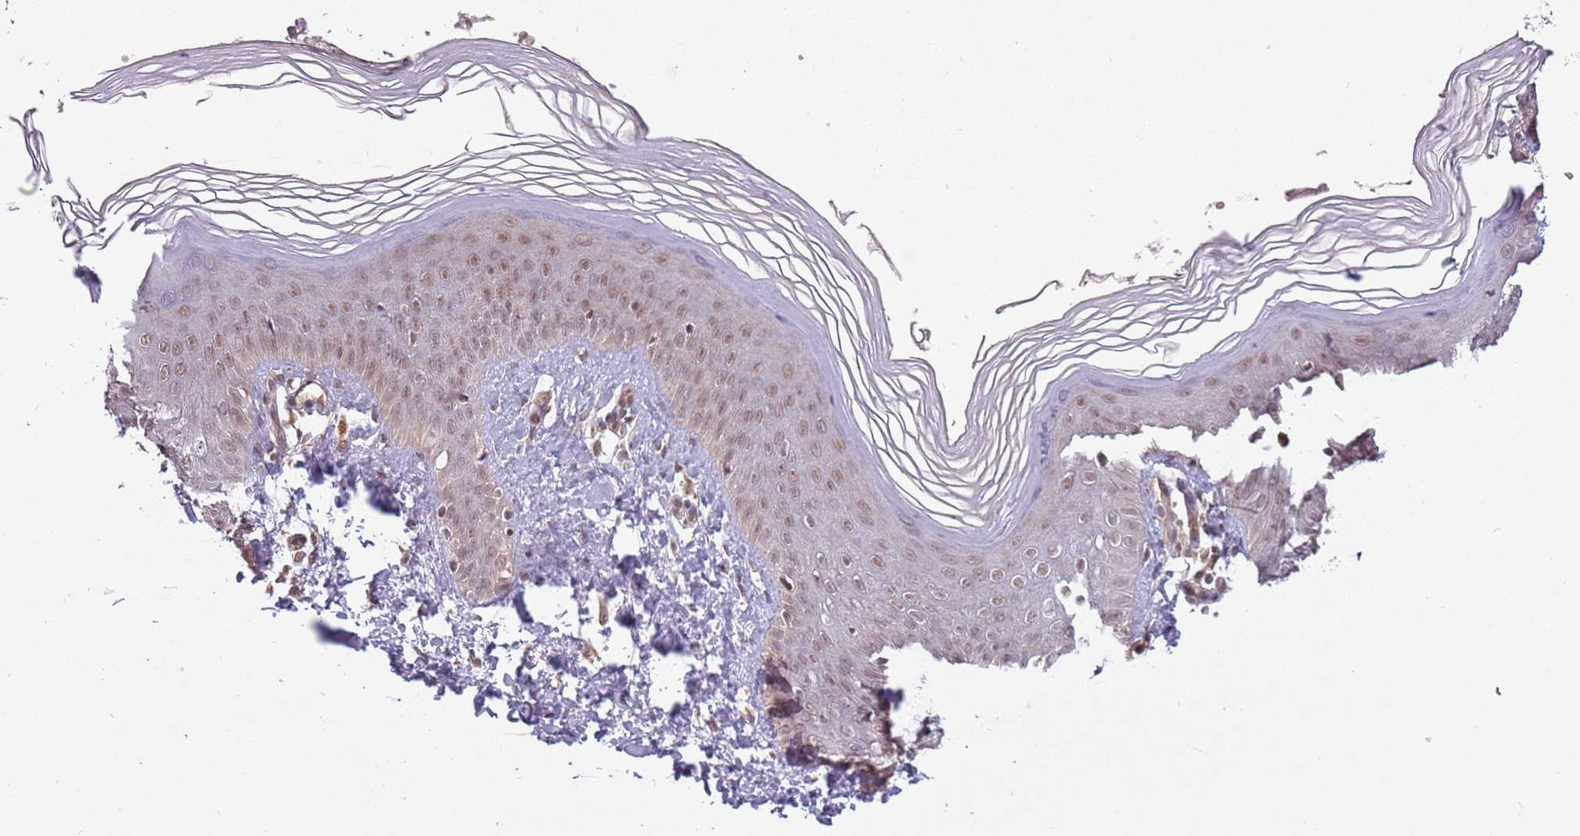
{"staining": {"intensity": "moderate", "quantity": ">75%", "location": "nuclear"}, "tissue": "skin", "cell_type": "Epidermal cells", "image_type": "normal", "snomed": [{"axis": "morphology", "description": "Normal tissue, NOS"}, {"axis": "morphology", "description": "Inflammation, NOS"}, {"axis": "topography", "description": "Soft tissue"}, {"axis": "topography", "description": "Anal"}], "caption": "Epidermal cells reveal medium levels of moderate nuclear positivity in approximately >75% of cells in normal human skin. Immunohistochemistry stains the protein of interest in brown and the nuclei are stained blue.", "gene": "SUDS3", "patient": {"sex": "female", "age": 15}}